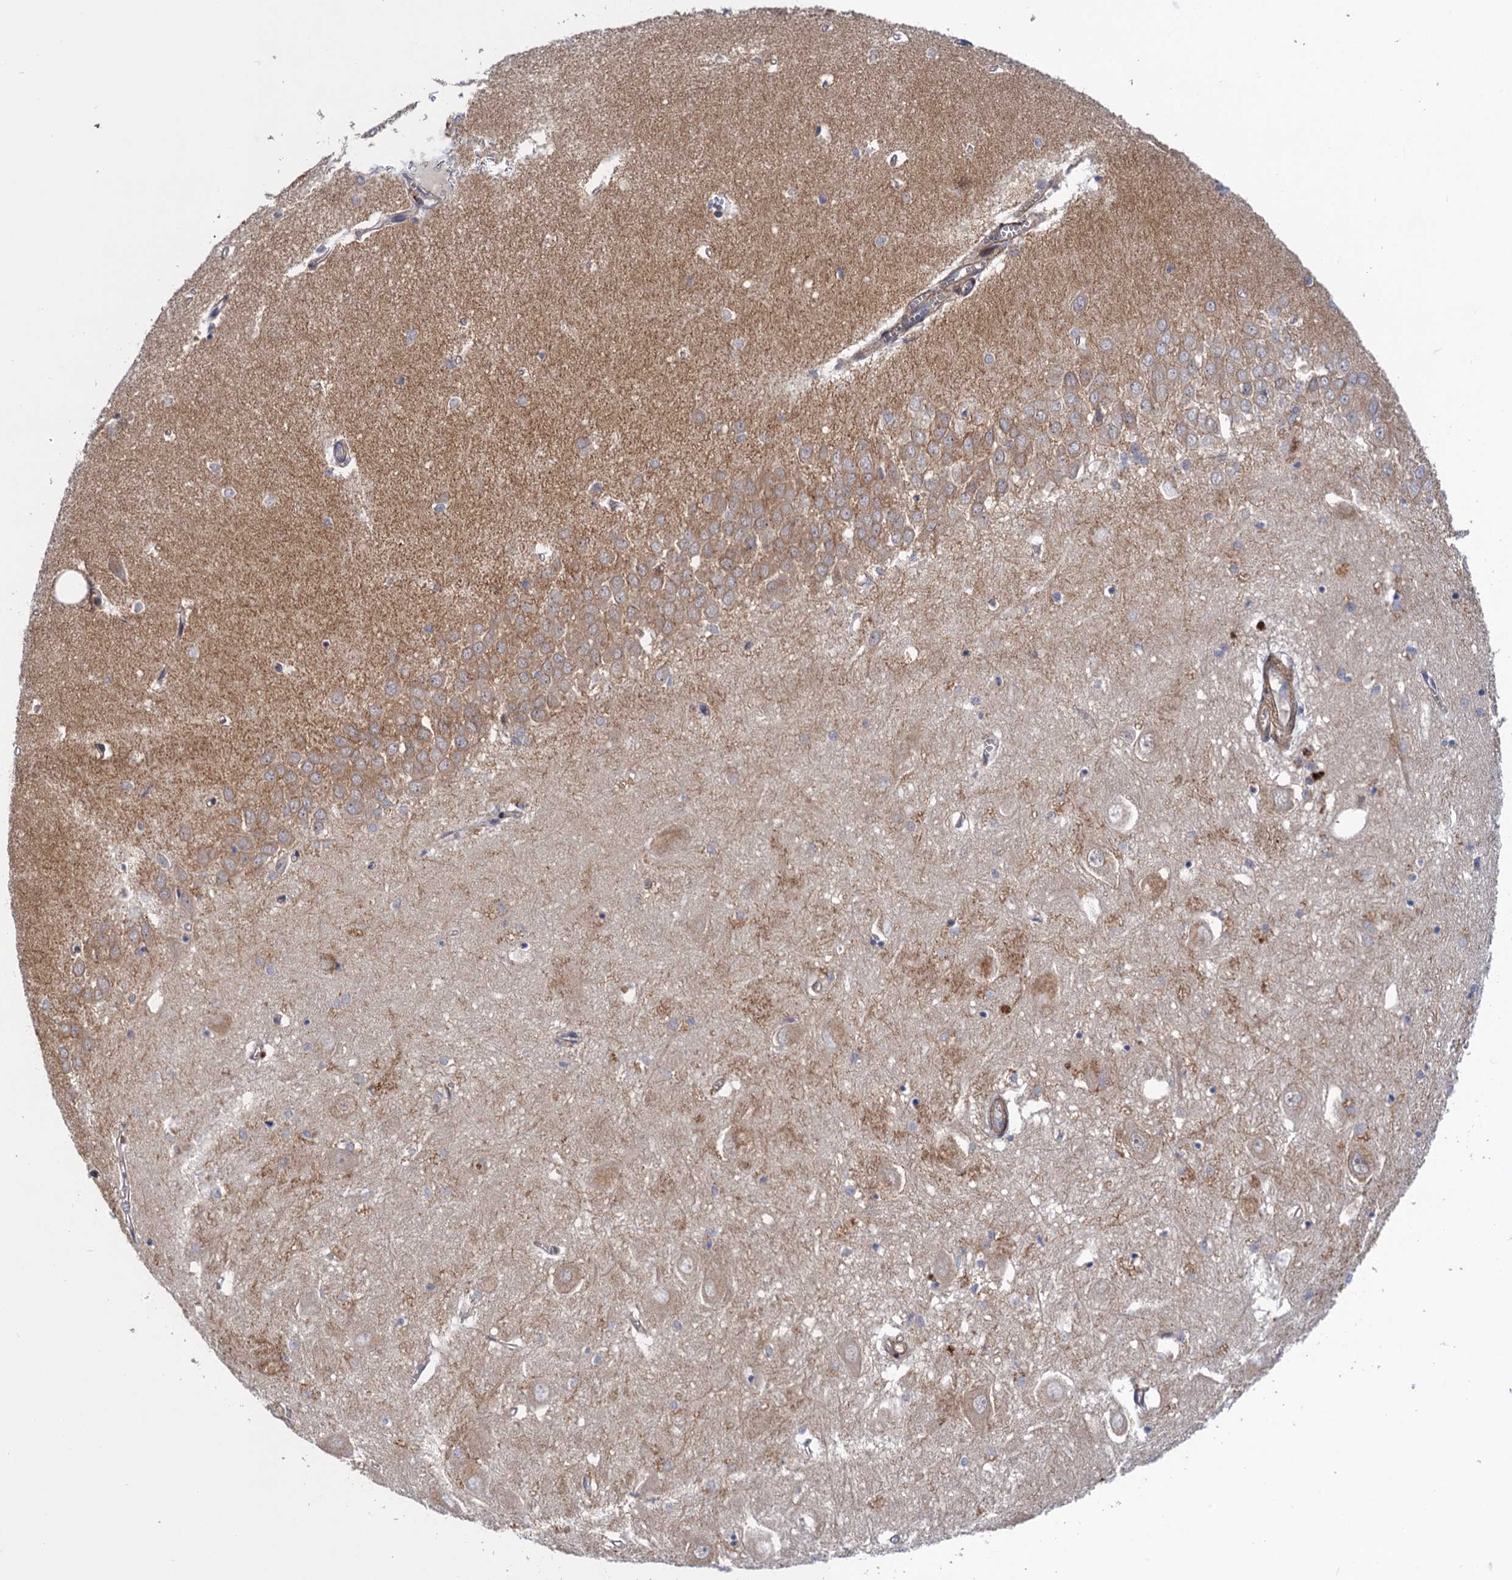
{"staining": {"intensity": "weak", "quantity": "<25%", "location": "cytoplasmic/membranous"}, "tissue": "hippocampus", "cell_type": "Glial cells", "image_type": "normal", "snomed": [{"axis": "morphology", "description": "Normal tissue, NOS"}, {"axis": "topography", "description": "Hippocampus"}], "caption": "IHC micrograph of benign human hippocampus stained for a protein (brown), which displays no expression in glial cells.", "gene": "NEK8", "patient": {"sex": "female", "age": 64}}